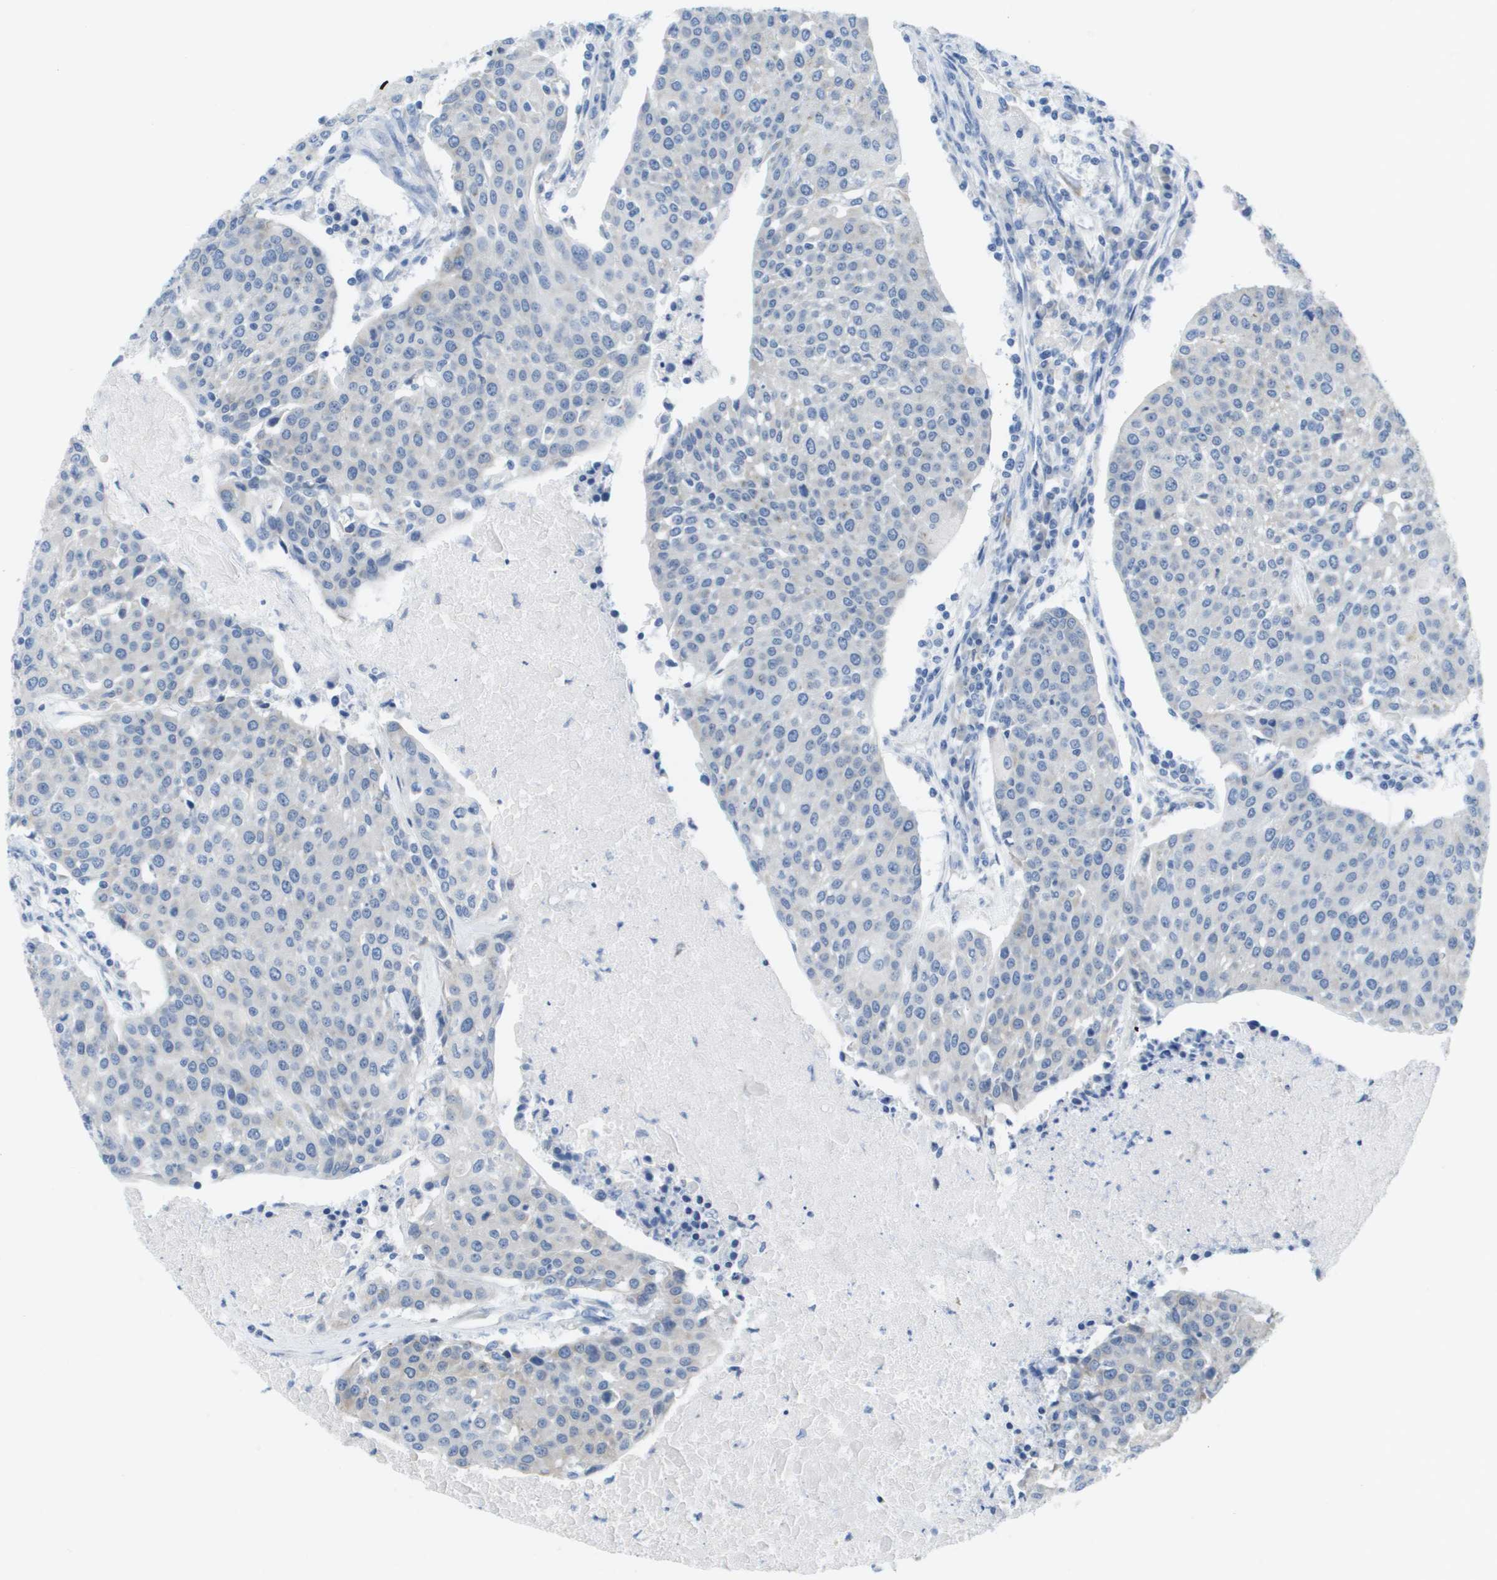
{"staining": {"intensity": "negative", "quantity": "none", "location": "none"}, "tissue": "urothelial cancer", "cell_type": "Tumor cells", "image_type": "cancer", "snomed": [{"axis": "morphology", "description": "Urothelial carcinoma, High grade"}, {"axis": "topography", "description": "Urinary bladder"}], "caption": "Immunohistochemistry (IHC) histopathology image of human urothelial carcinoma (high-grade) stained for a protein (brown), which shows no staining in tumor cells.", "gene": "PTDSS1", "patient": {"sex": "female", "age": 85}}